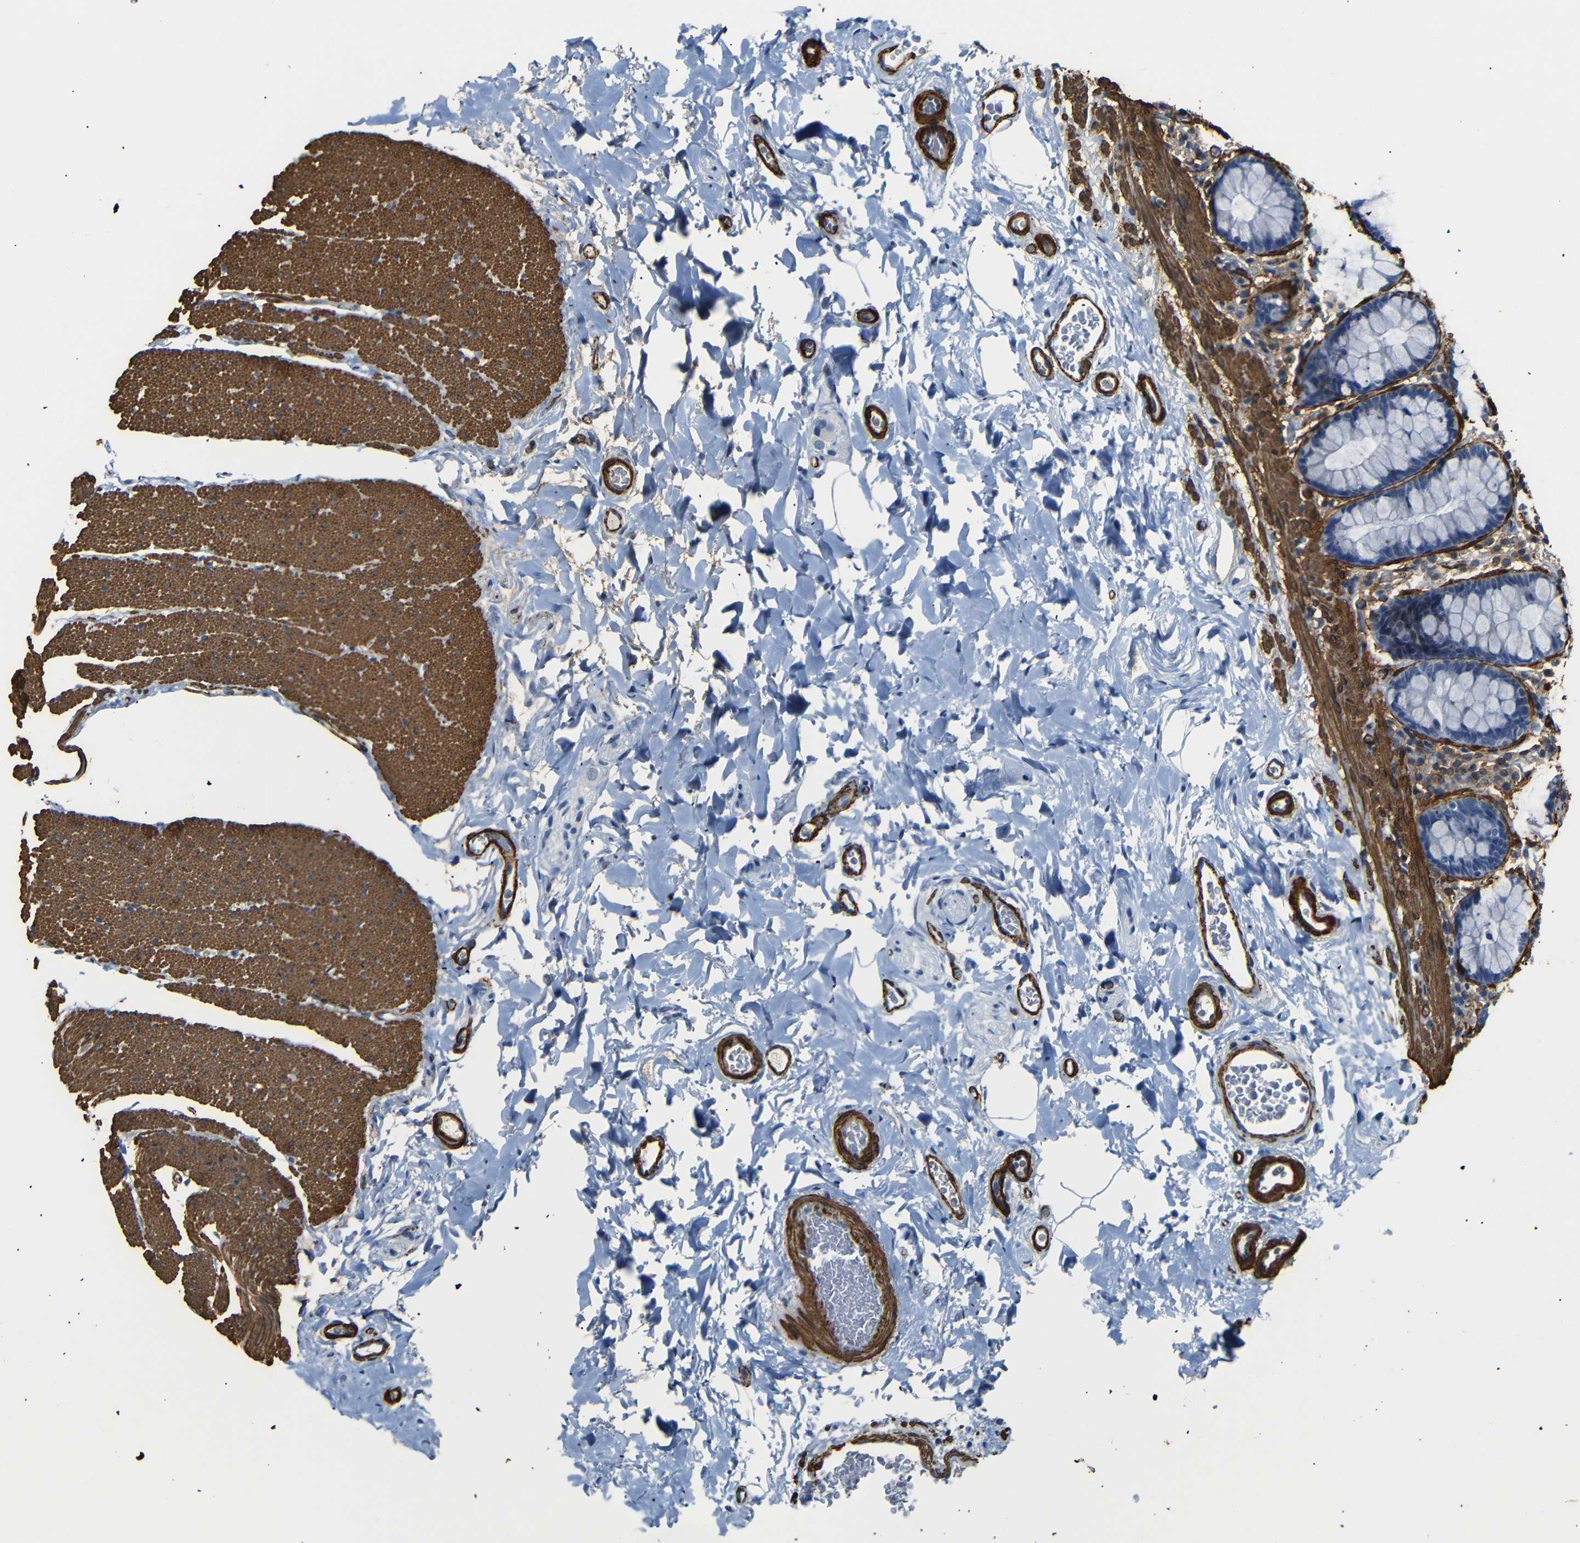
{"staining": {"intensity": "negative", "quantity": "none", "location": "none"}, "tissue": "colon", "cell_type": "Endothelial cells", "image_type": "normal", "snomed": [{"axis": "morphology", "description": "Normal tissue, NOS"}, {"axis": "topography", "description": "Colon"}], "caption": "High magnification brightfield microscopy of unremarkable colon stained with DAB (brown) and counterstained with hematoxylin (blue): endothelial cells show no significant expression. (Immunohistochemistry (ihc), brightfield microscopy, high magnification).", "gene": "ACTA2", "patient": {"sex": "female", "age": 80}}